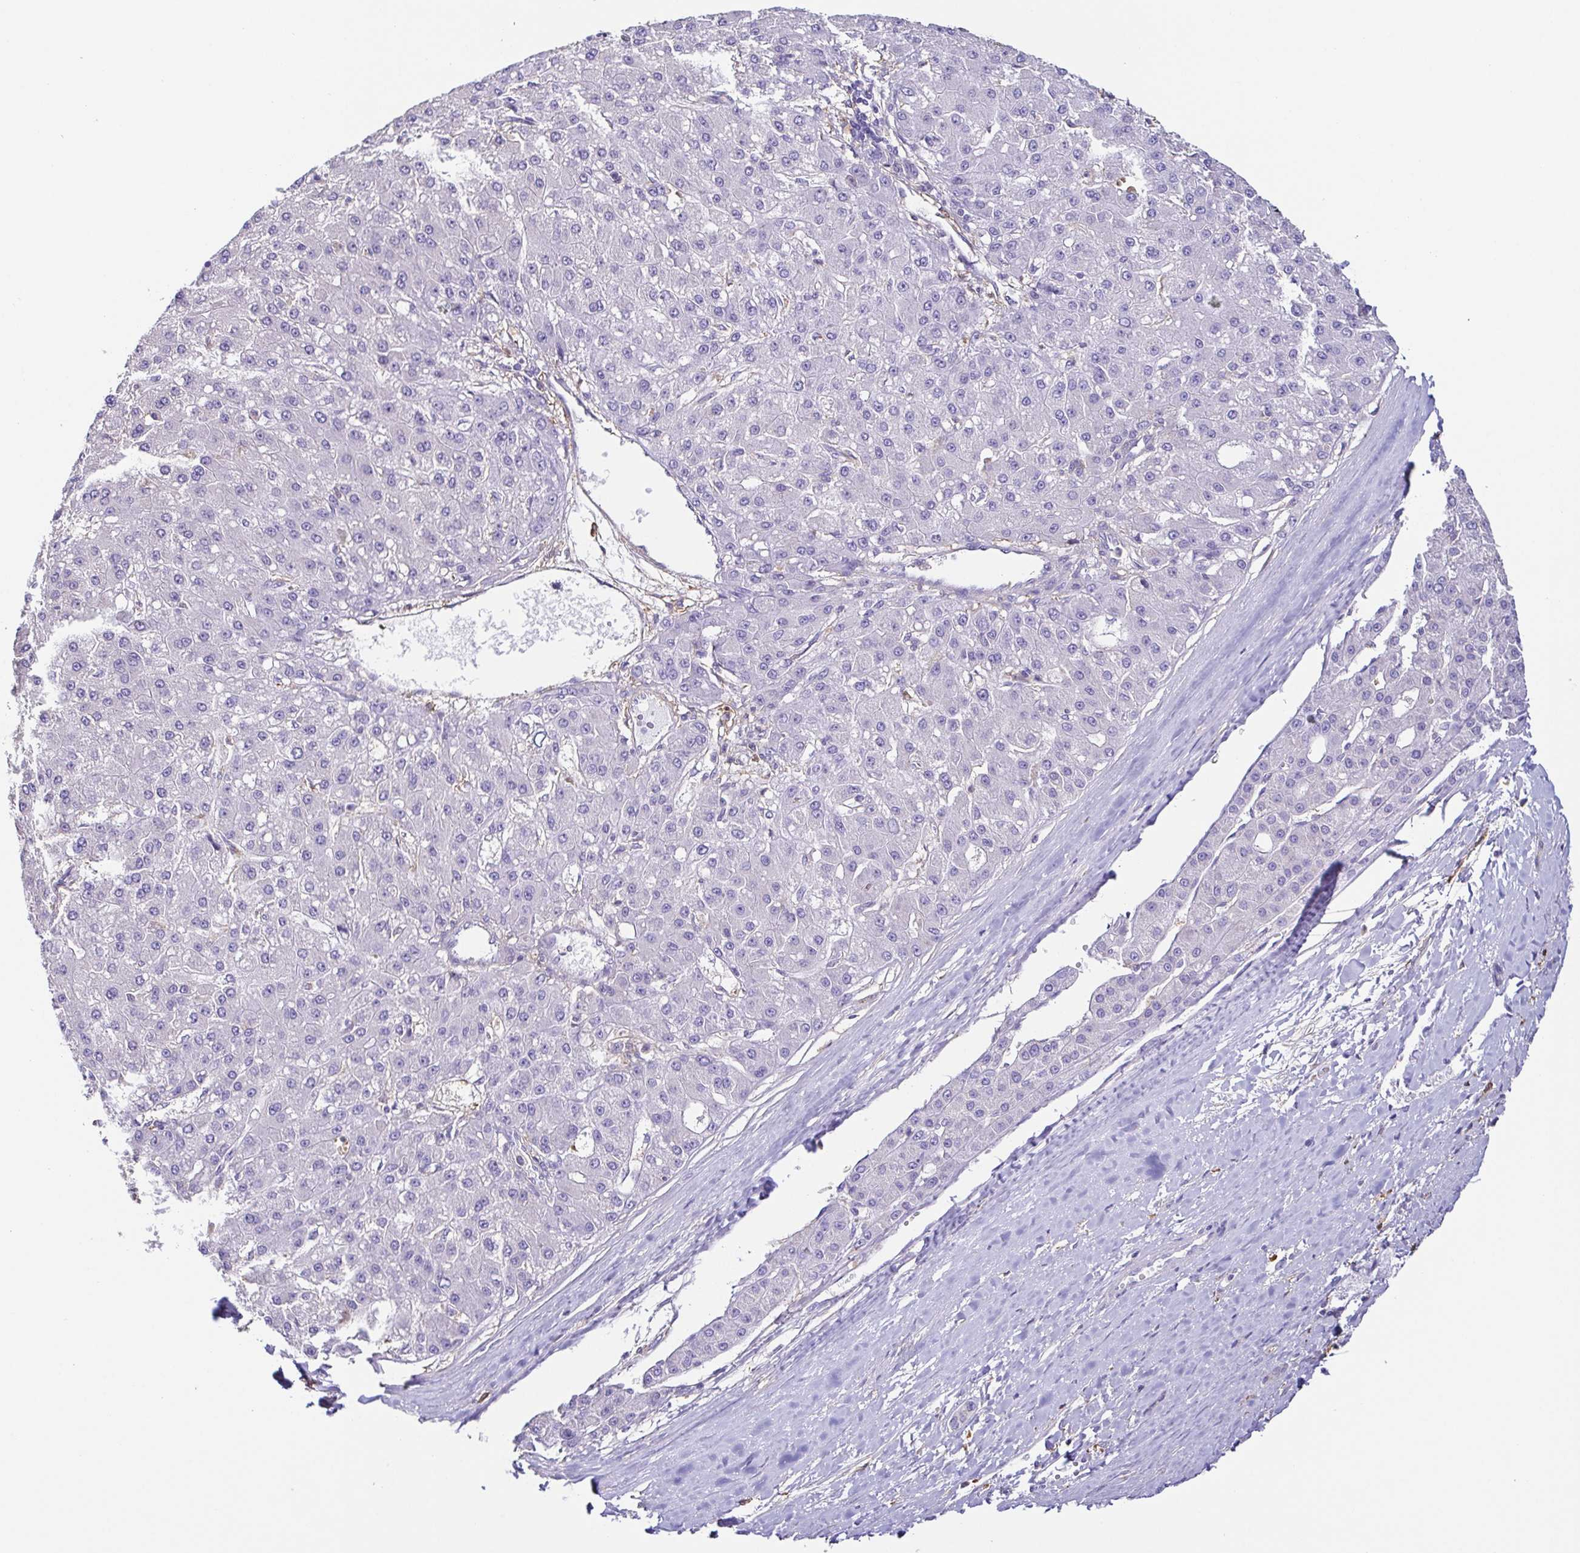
{"staining": {"intensity": "negative", "quantity": "none", "location": "none"}, "tissue": "liver cancer", "cell_type": "Tumor cells", "image_type": "cancer", "snomed": [{"axis": "morphology", "description": "Carcinoma, Hepatocellular, NOS"}, {"axis": "topography", "description": "Liver"}], "caption": "Tumor cells are negative for protein expression in human hepatocellular carcinoma (liver).", "gene": "ANXA10", "patient": {"sex": "male", "age": 67}}